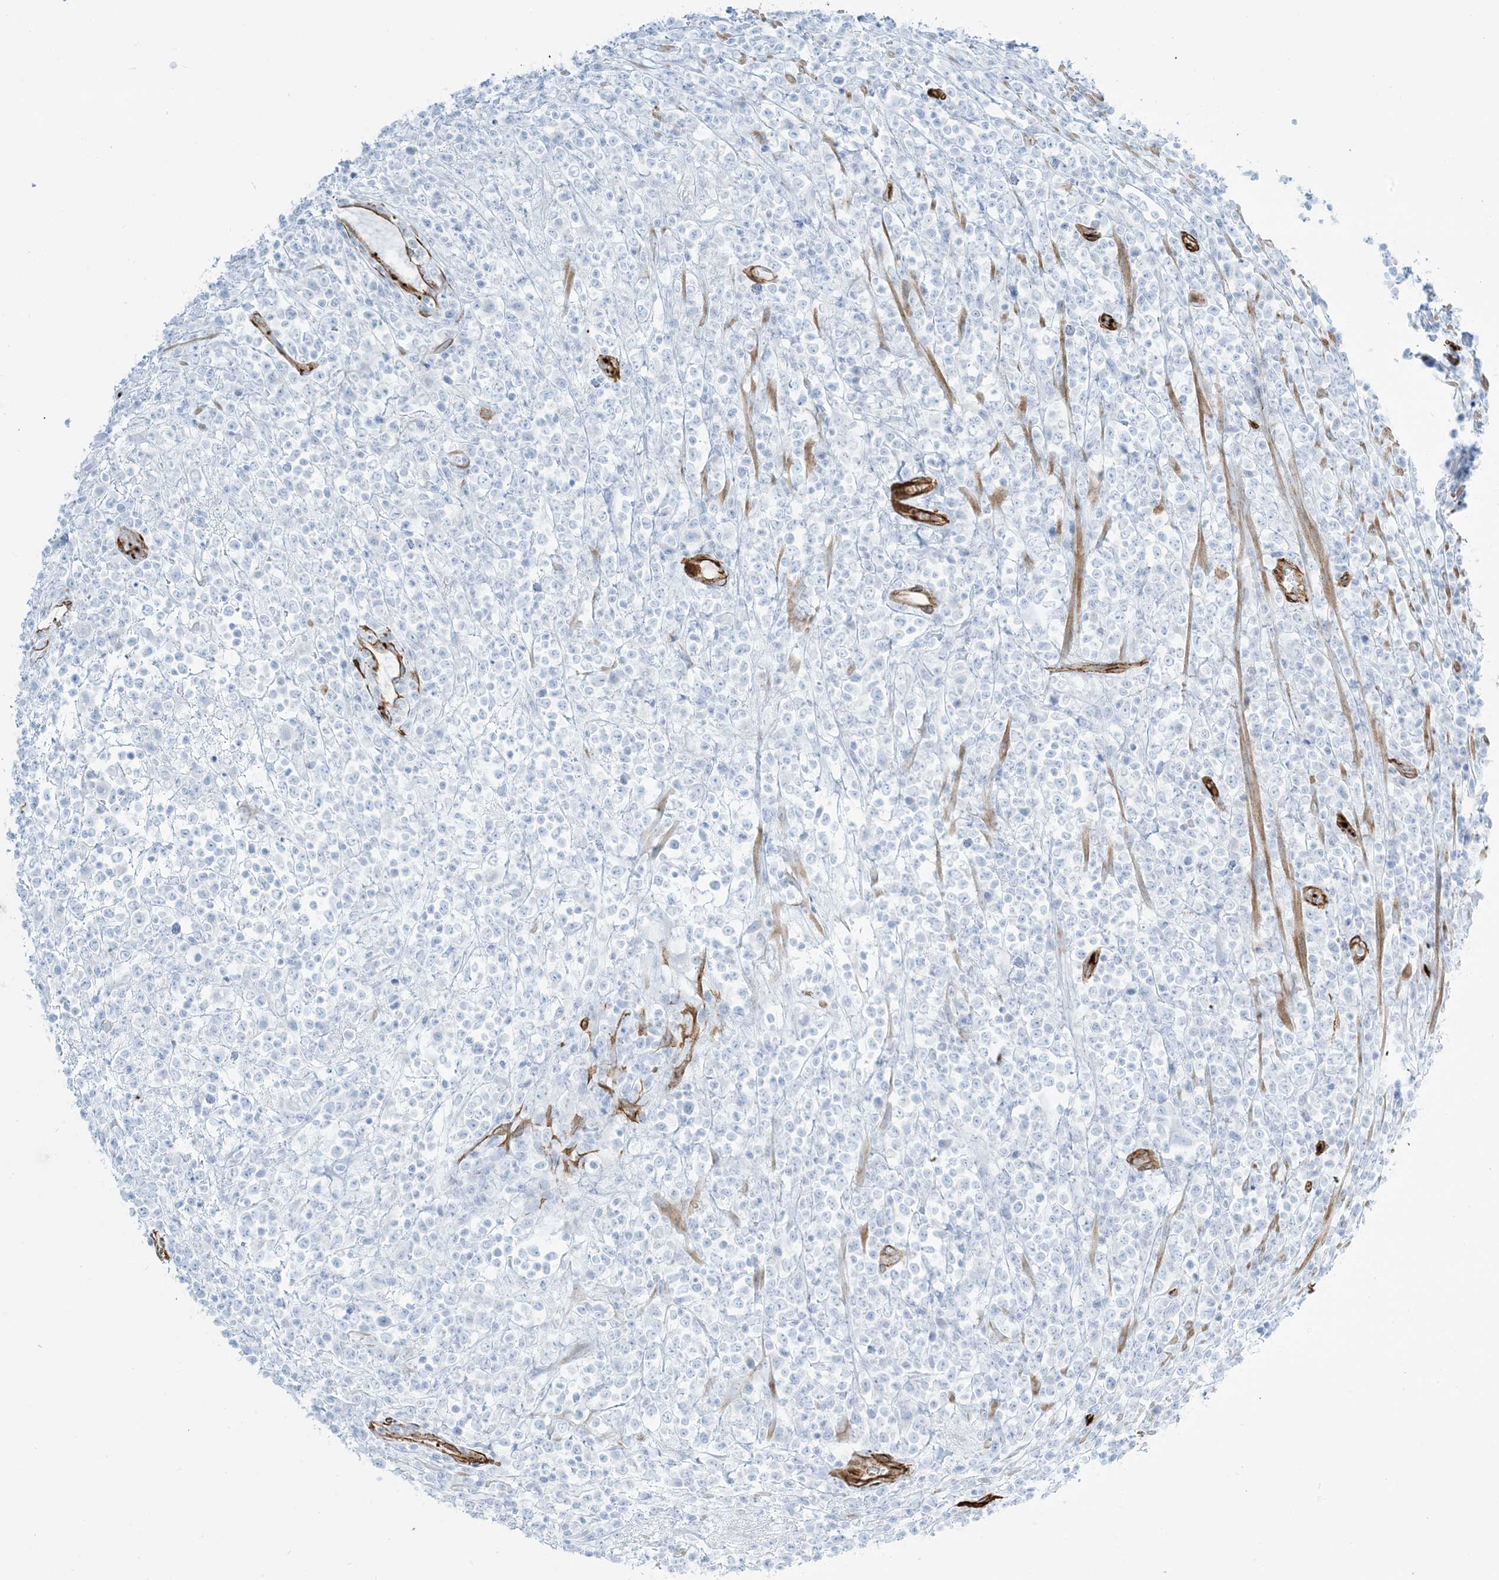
{"staining": {"intensity": "negative", "quantity": "none", "location": "none"}, "tissue": "lymphoma", "cell_type": "Tumor cells", "image_type": "cancer", "snomed": [{"axis": "morphology", "description": "Malignant lymphoma, non-Hodgkin's type, High grade"}, {"axis": "topography", "description": "Colon"}], "caption": "Immunohistochemical staining of high-grade malignant lymphoma, non-Hodgkin's type displays no significant staining in tumor cells. Nuclei are stained in blue.", "gene": "EPS8L3", "patient": {"sex": "female", "age": 53}}